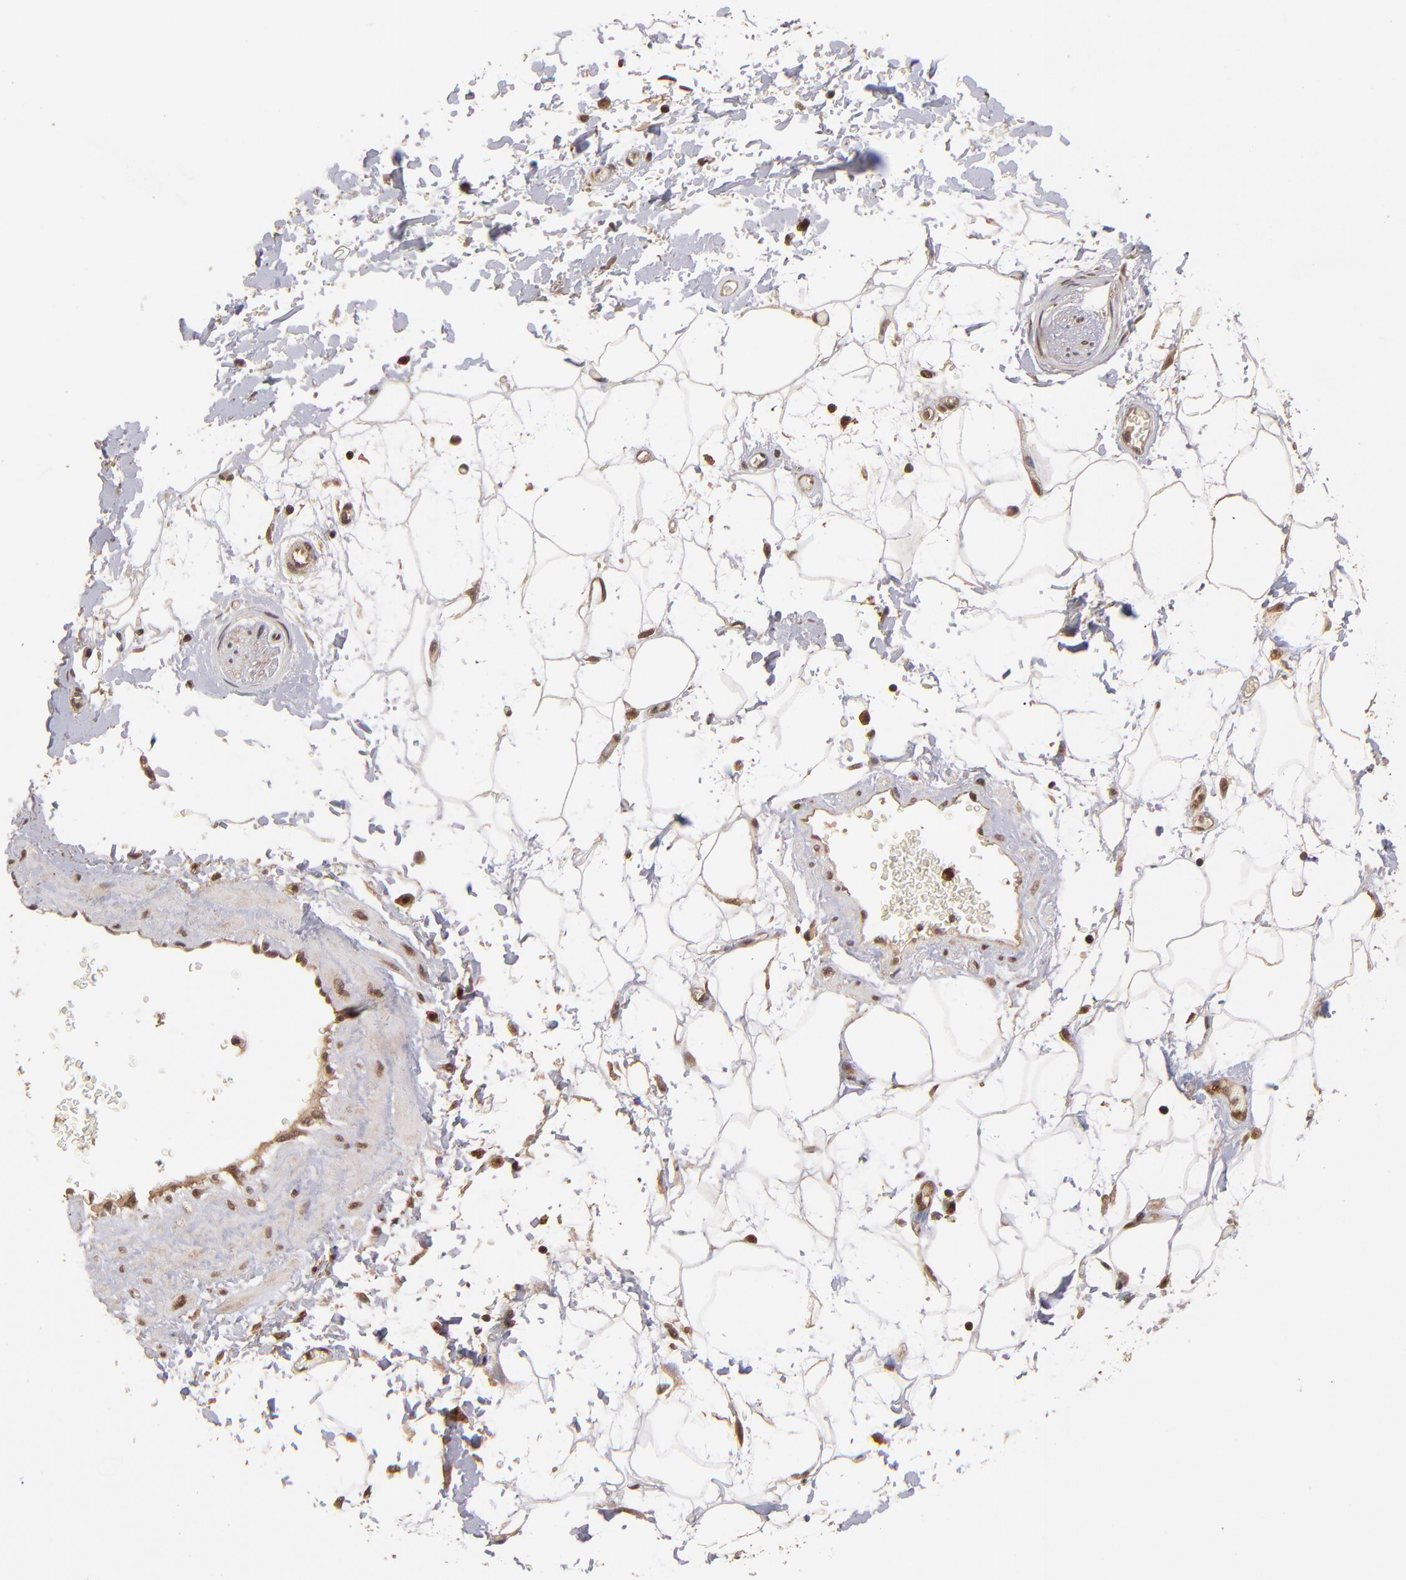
{"staining": {"intensity": "moderate", "quantity": "25%-75%", "location": "cytoplasmic/membranous"}, "tissue": "adipose tissue", "cell_type": "Adipocytes", "image_type": "normal", "snomed": [{"axis": "morphology", "description": "Normal tissue, NOS"}, {"axis": "topography", "description": "Soft tissue"}], "caption": "This micrograph displays immunohistochemistry staining of unremarkable human adipose tissue, with medium moderate cytoplasmic/membranous staining in approximately 25%-75% of adipocytes.", "gene": "NFE2L2", "patient": {"sex": "male", "age": 72}}